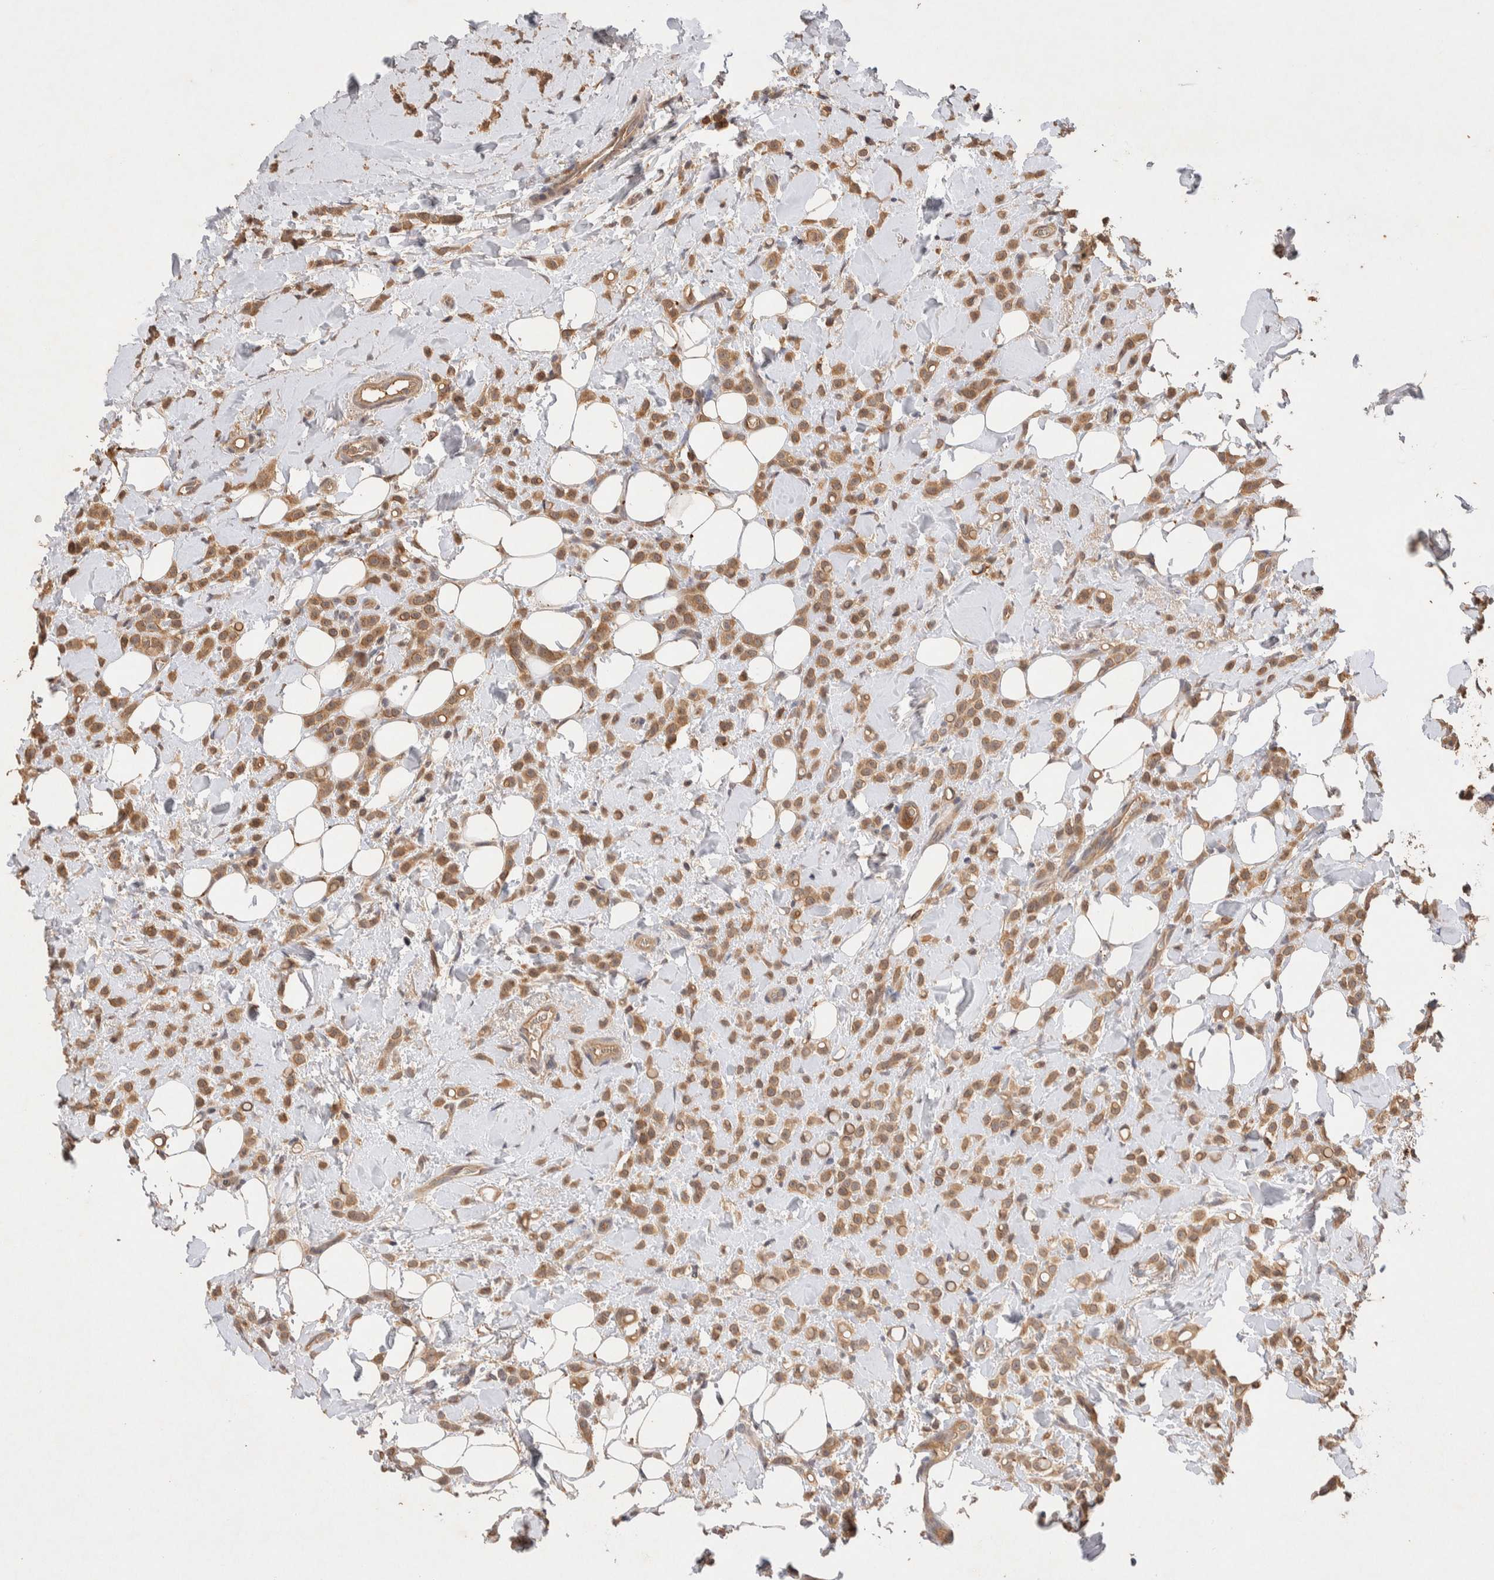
{"staining": {"intensity": "moderate", "quantity": ">75%", "location": "cytoplasmic/membranous"}, "tissue": "breast cancer", "cell_type": "Tumor cells", "image_type": "cancer", "snomed": [{"axis": "morphology", "description": "Normal tissue, NOS"}, {"axis": "morphology", "description": "Lobular carcinoma"}, {"axis": "topography", "description": "Breast"}], "caption": "This image exhibits IHC staining of breast cancer, with medium moderate cytoplasmic/membranous expression in about >75% of tumor cells.", "gene": "NSMAF", "patient": {"sex": "female", "age": 50}}